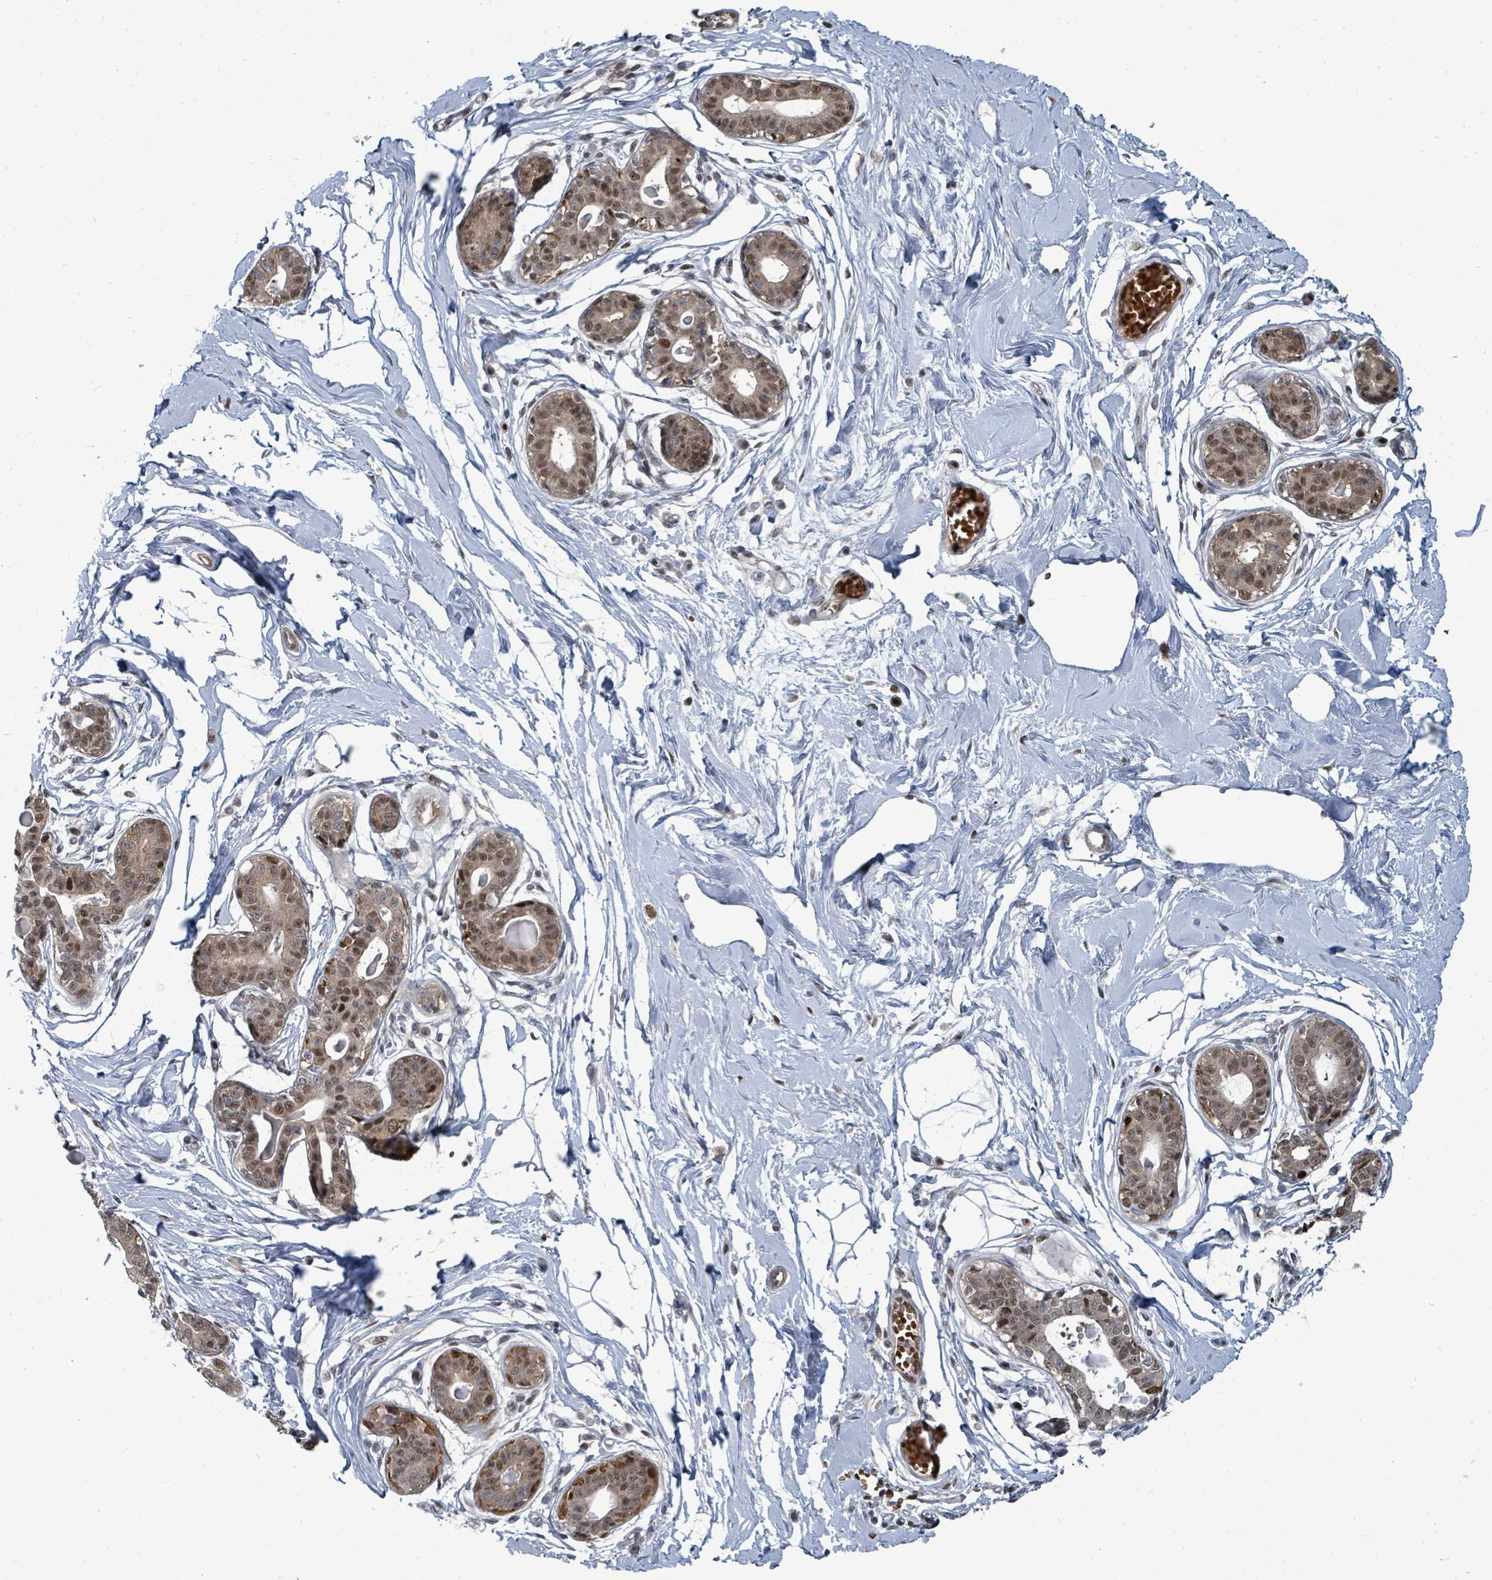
{"staining": {"intensity": "negative", "quantity": "none", "location": "none"}, "tissue": "breast", "cell_type": "Adipocytes", "image_type": "normal", "snomed": [{"axis": "morphology", "description": "Normal tissue, NOS"}, {"axis": "topography", "description": "Breast"}], "caption": "IHC image of benign breast stained for a protein (brown), which demonstrates no positivity in adipocytes.", "gene": "TRDMT1", "patient": {"sex": "female", "age": 45}}